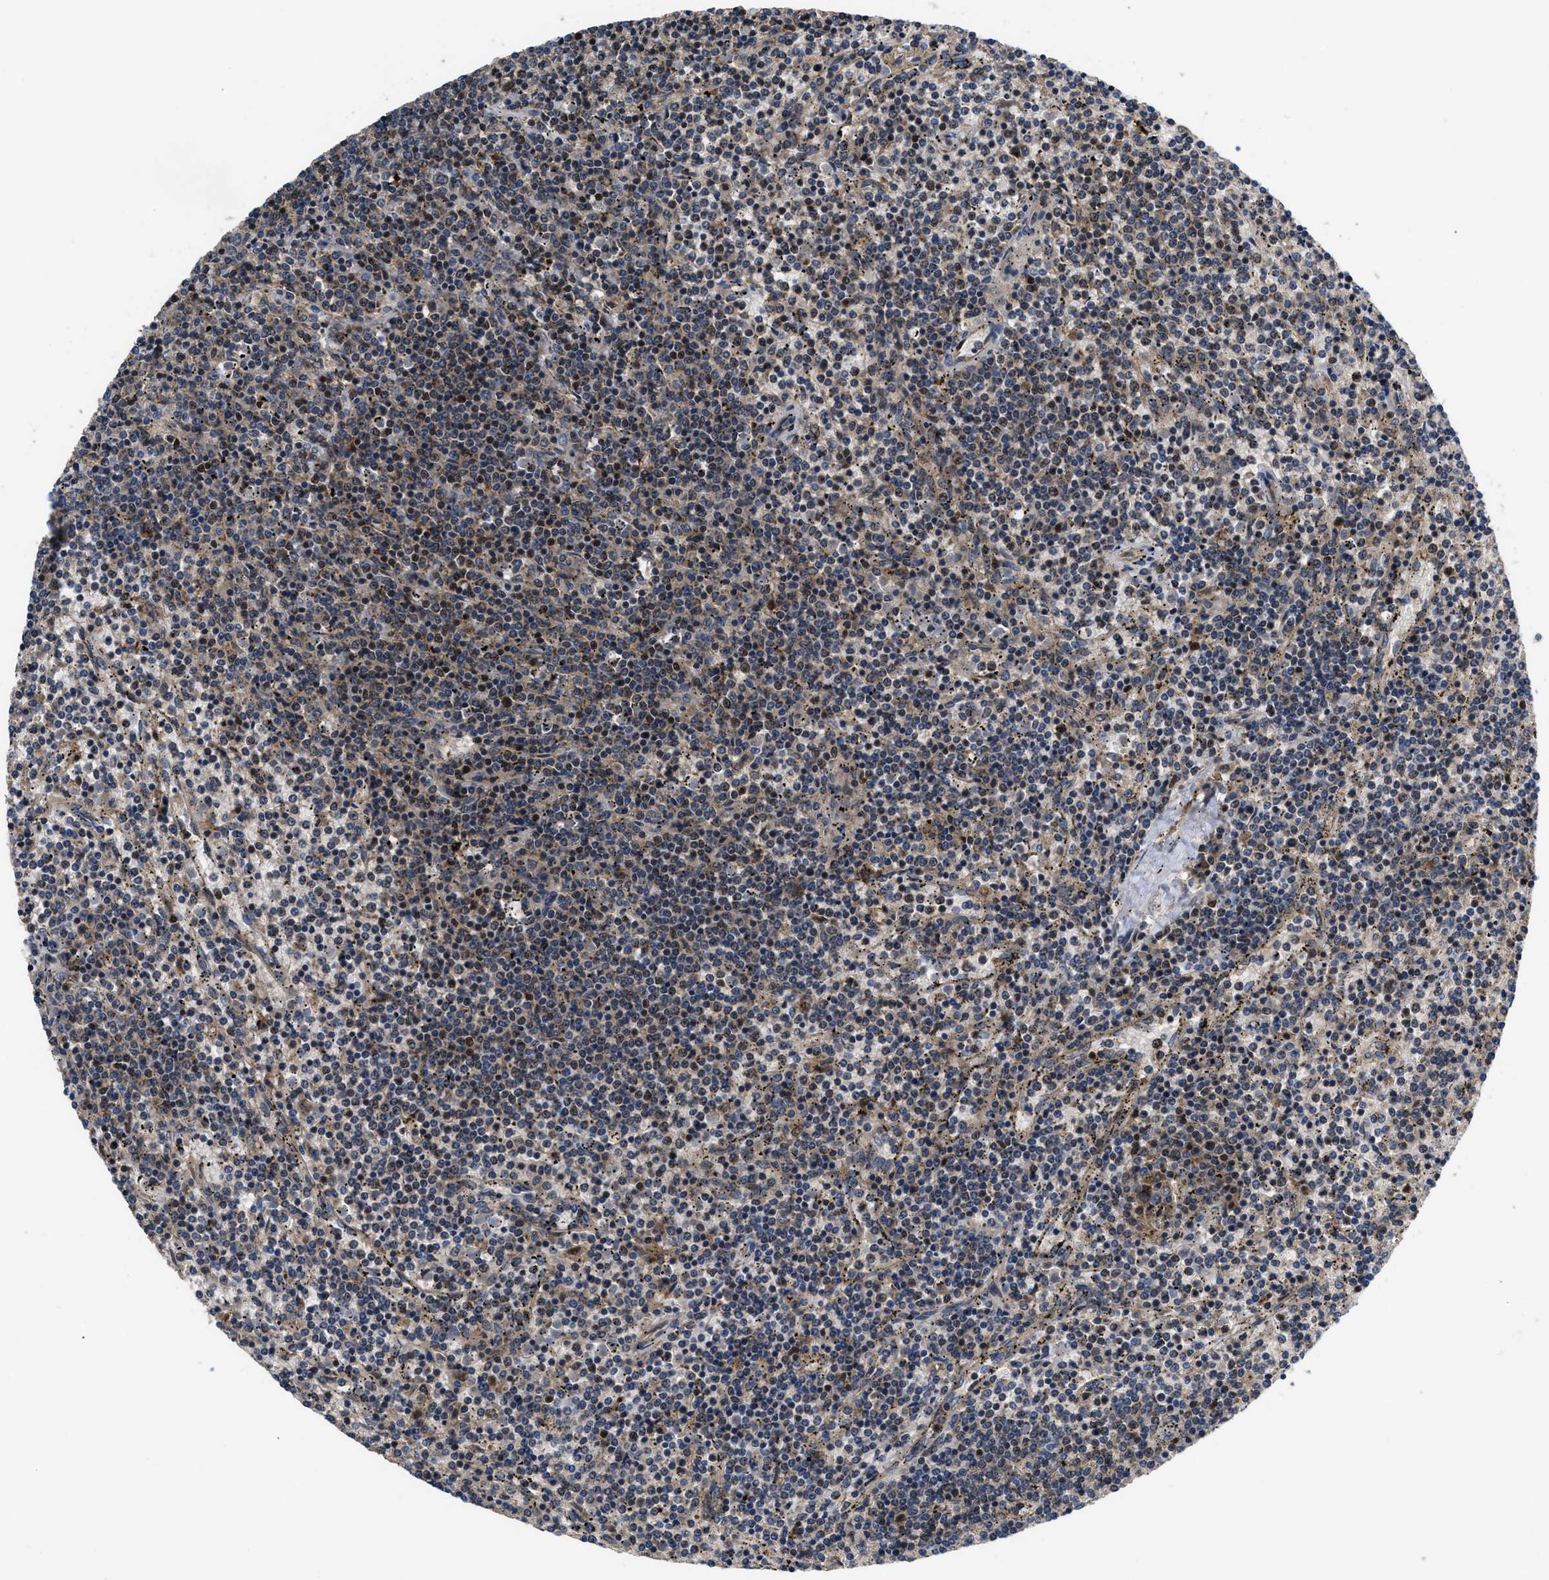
{"staining": {"intensity": "moderate", "quantity": "25%-75%", "location": "cytoplasmic/membranous,nuclear"}, "tissue": "lymphoma", "cell_type": "Tumor cells", "image_type": "cancer", "snomed": [{"axis": "morphology", "description": "Malignant lymphoma, non-Hodgkin's type, Low grade"}, {"axis": "topography", "description": "Spleen"}], "caption": "Low-grade malignant lymphoma, non-Hodgkin's type was stained to show a protein in brown. There is medium levels of moderate cytoplasmic/membranous and nuclear positivity in about 25%-75% of tumor cells.", "gene": "YBEY", "patient": {"sex": "female", "age": 50}}